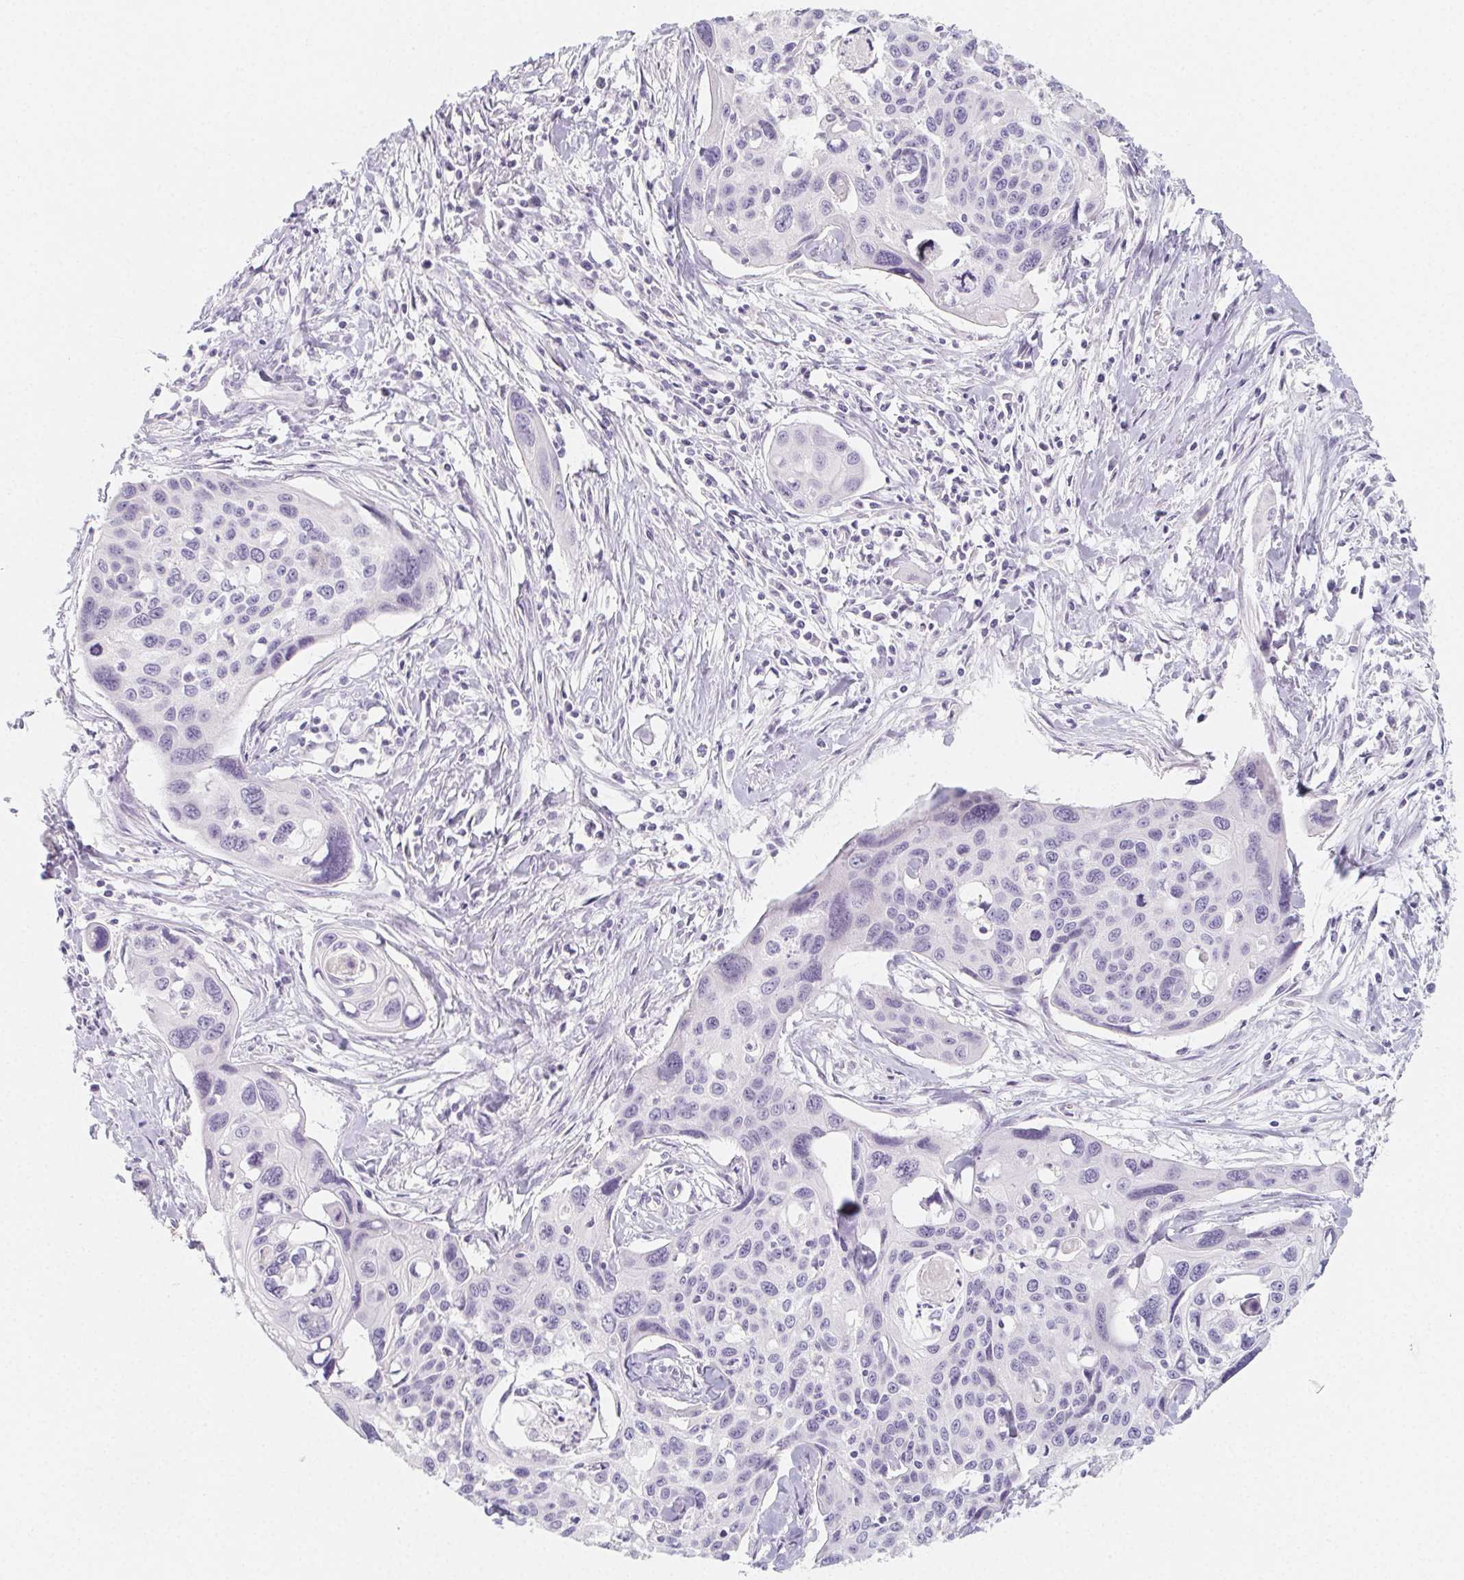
{"staining": {"intensity": "negative", "quantity": "none", "location": "none"}, "tissue": "cervical cancer", "cell_type": "Tumor cells", "image_type": "cancer", "snomed": [{"axis": "morphology", "description": "Squamous cell carcinoma, NOS"}, {"axis": "topography", "description": "Cervix"}], "caption": "Photomicrograph shows no protein expression in tumor cells of squamous cell carcinoma (cervical) tissue.", "gene": "GLIPR1L1", "patient": {"sex": "female", "age": 31}}